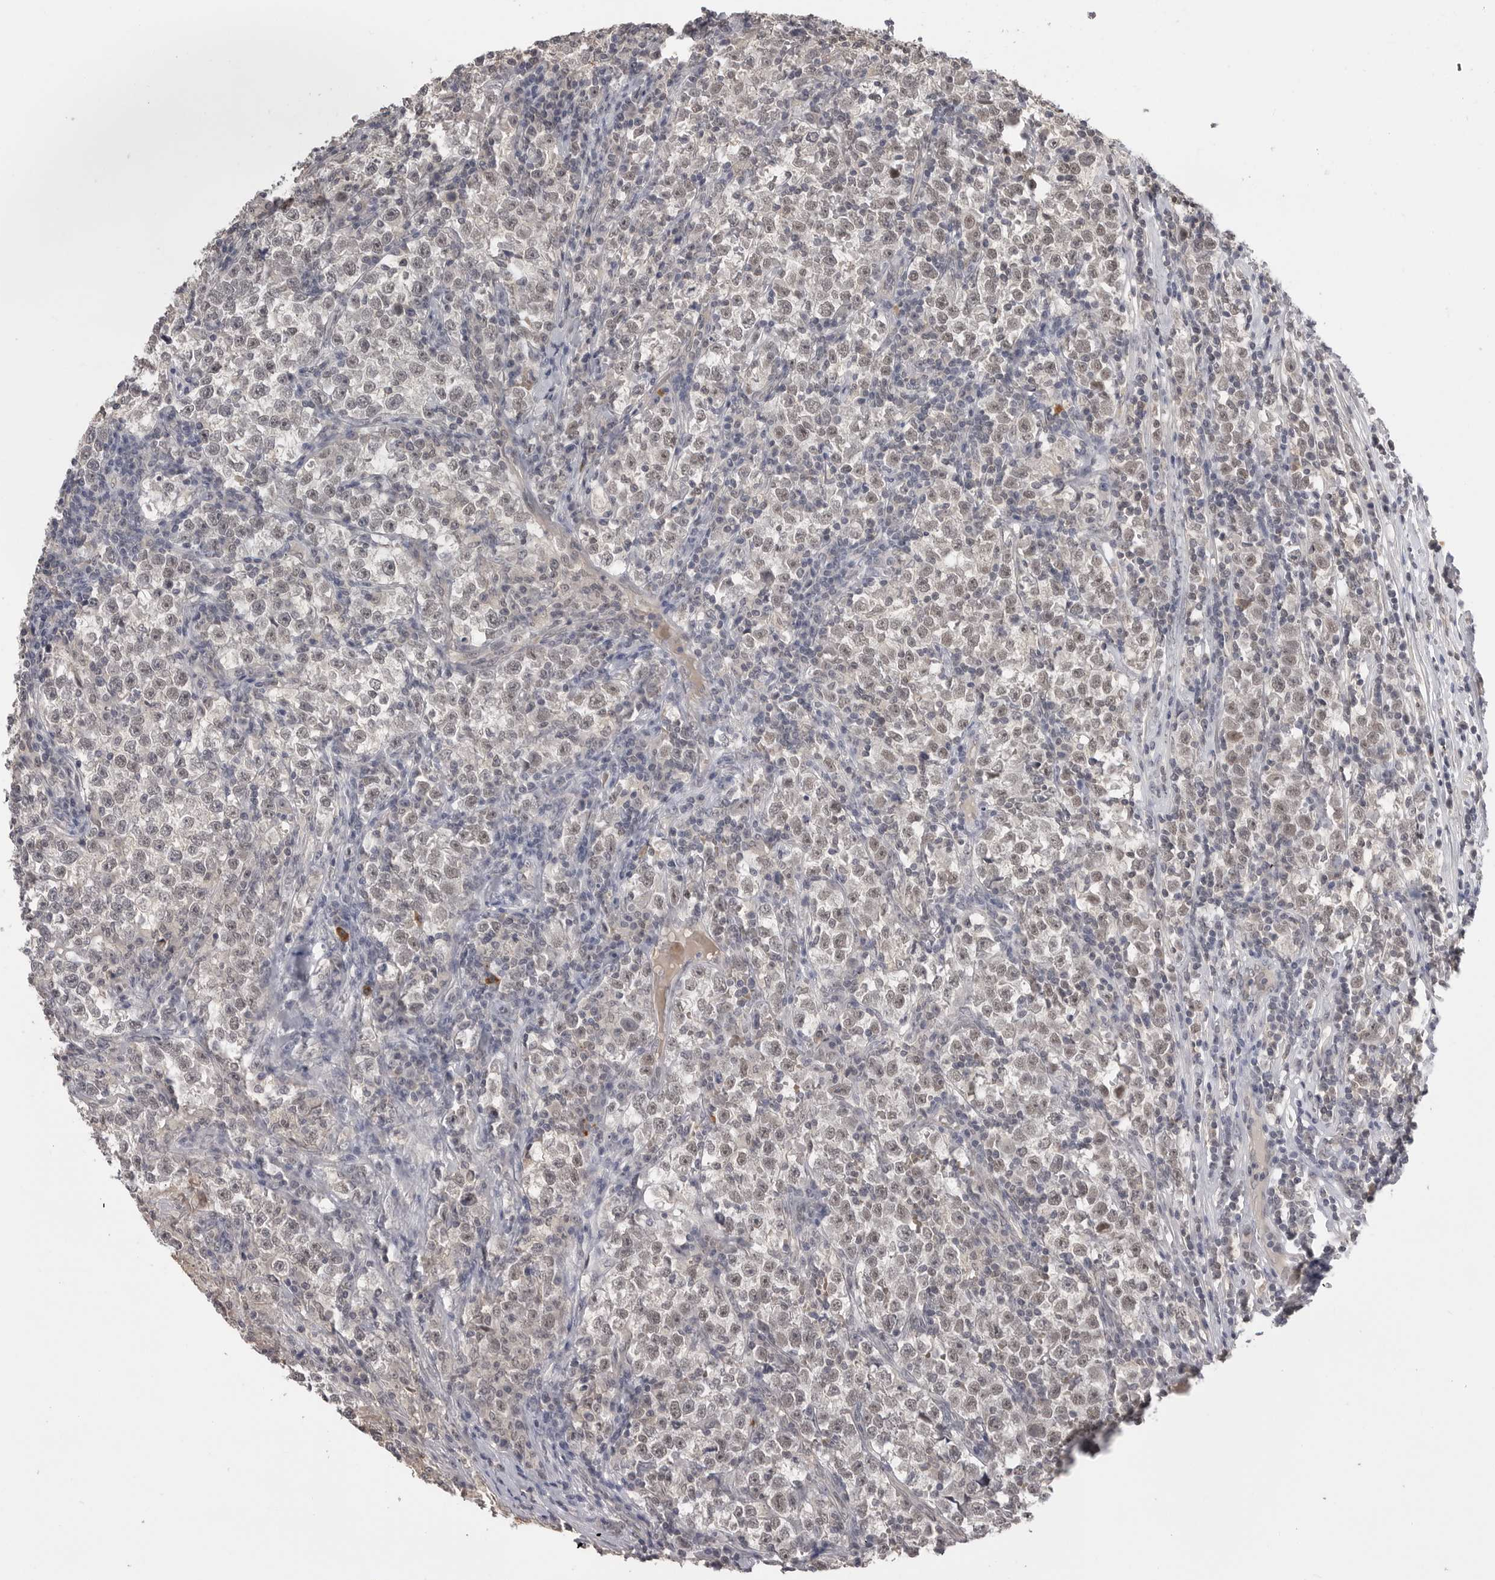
{"staining": {"intensity": "weak", "quantity": "25%-75%", "location": "nuclear"}, "tissue": "testis cancer", "cell_type": "Tumor cells", "image_type": "cancer", "snomed": [{"axis": "morphology", "description": "Normal tissue, NOS"}, {"axis": "morphology", "description": "Seminoma, NOS"}, {"axis": "topography", "description": "Testis"}], "caption": "Weak nuclear staining for a protein is present in approximately 25%-75% of tumor cells of testis seminoma using IHC.", "gene": "PLEKHF1", "patient": {"sex": "male", "age": 43}}